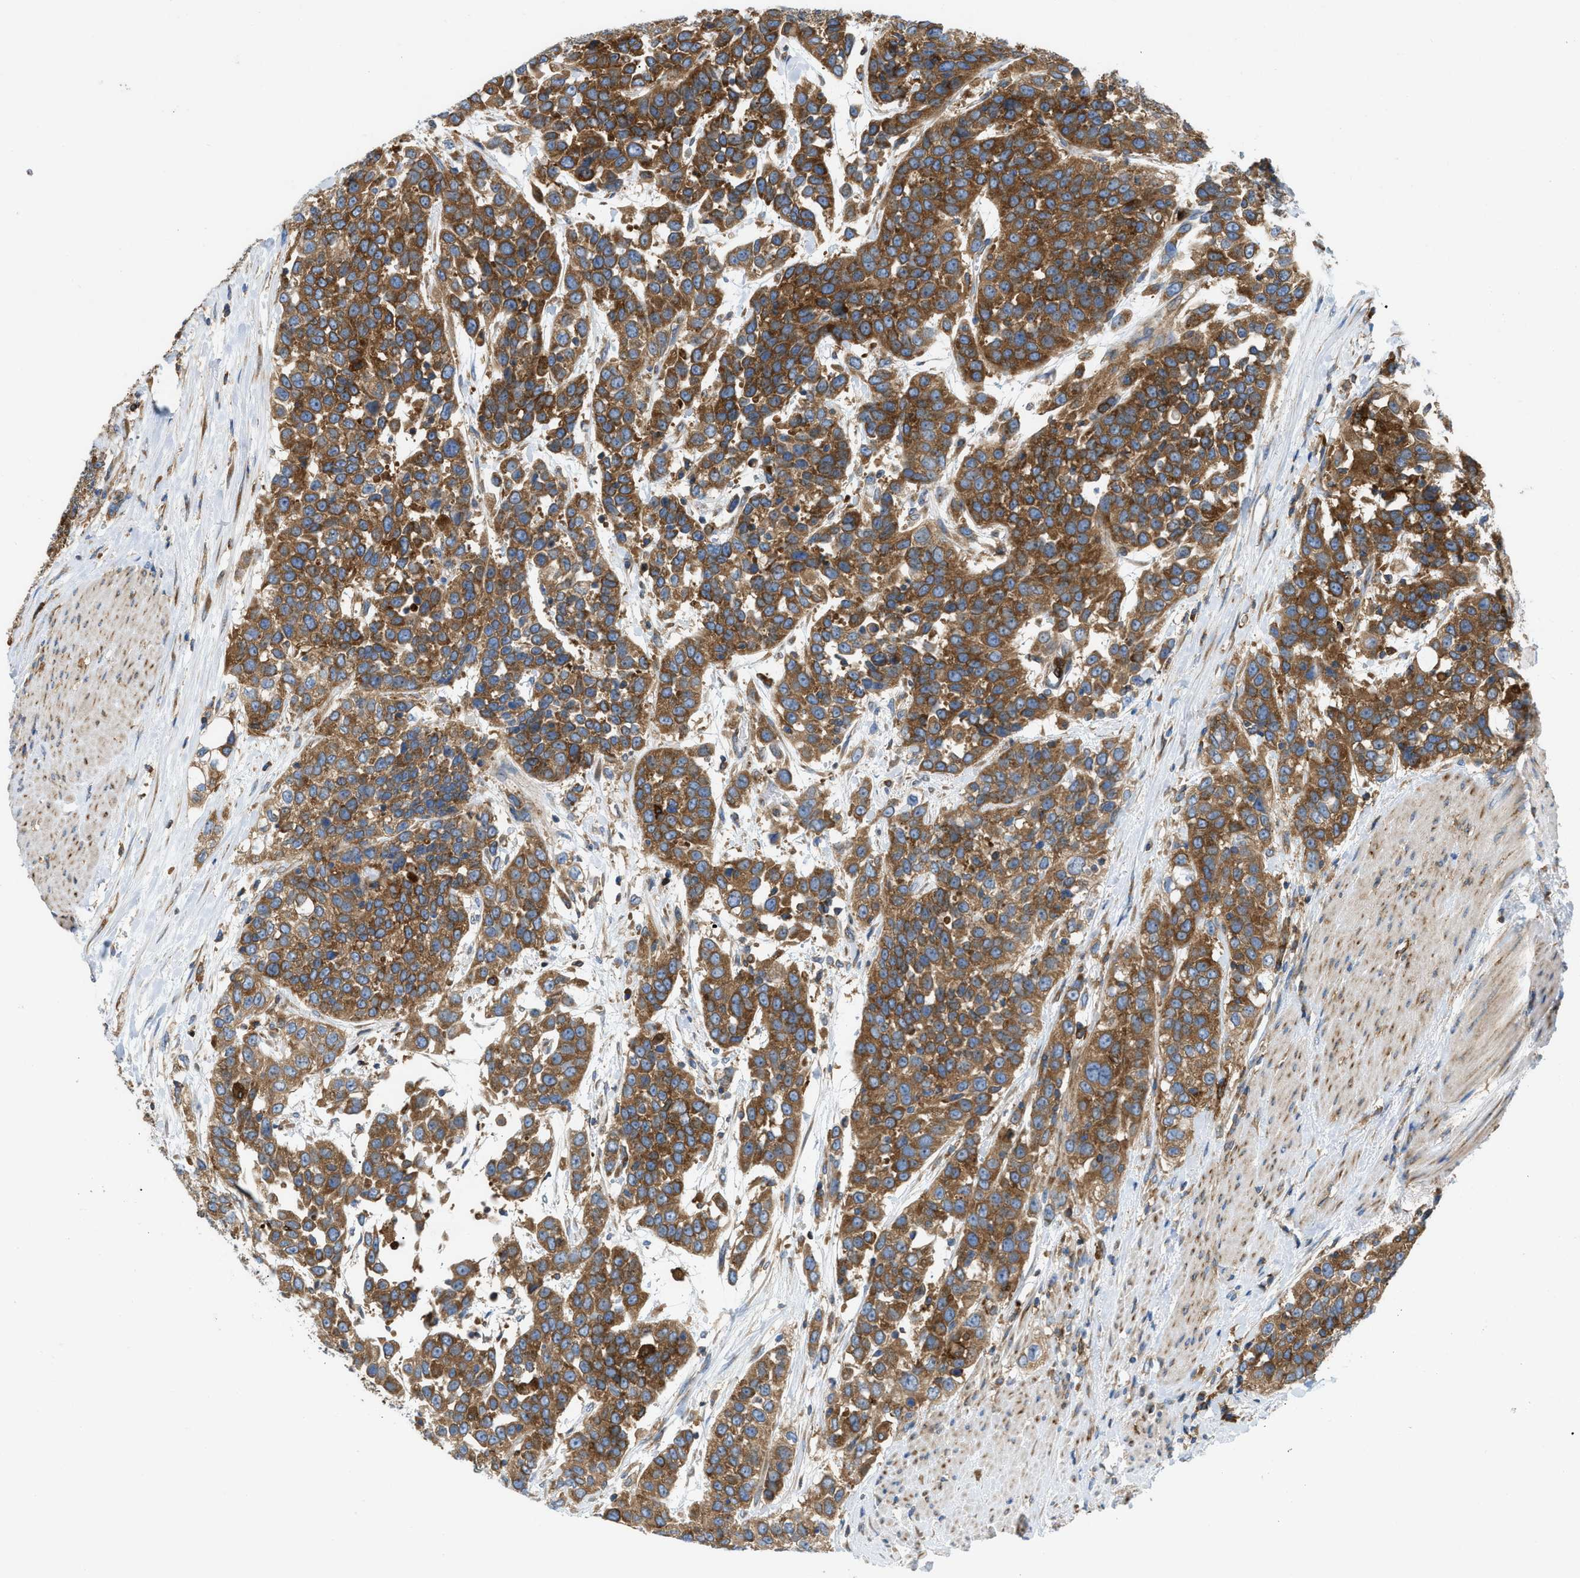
{"staining": {"intensity": "moderate", "quantity": ">75%", "location": "cytoplasmic/membranous"}, "tissue": "urothelial cancer", "cell_type": "Tumor cells", "image_type": "cancer", "snomed": [{"axis": "morphology", "description": "Urothelial carcinoma, High grade"}, {"axis": "topography", "description": "Urinary bladder"}], "caption": "Protein expression analysis of high-grade urothelial carcinoma demonstrates moderate cytoplasmic/membranous expression in about >75% of tumor cells.", "gene": "GPAT4", "patient": {"sex": "female", "age": 80}}